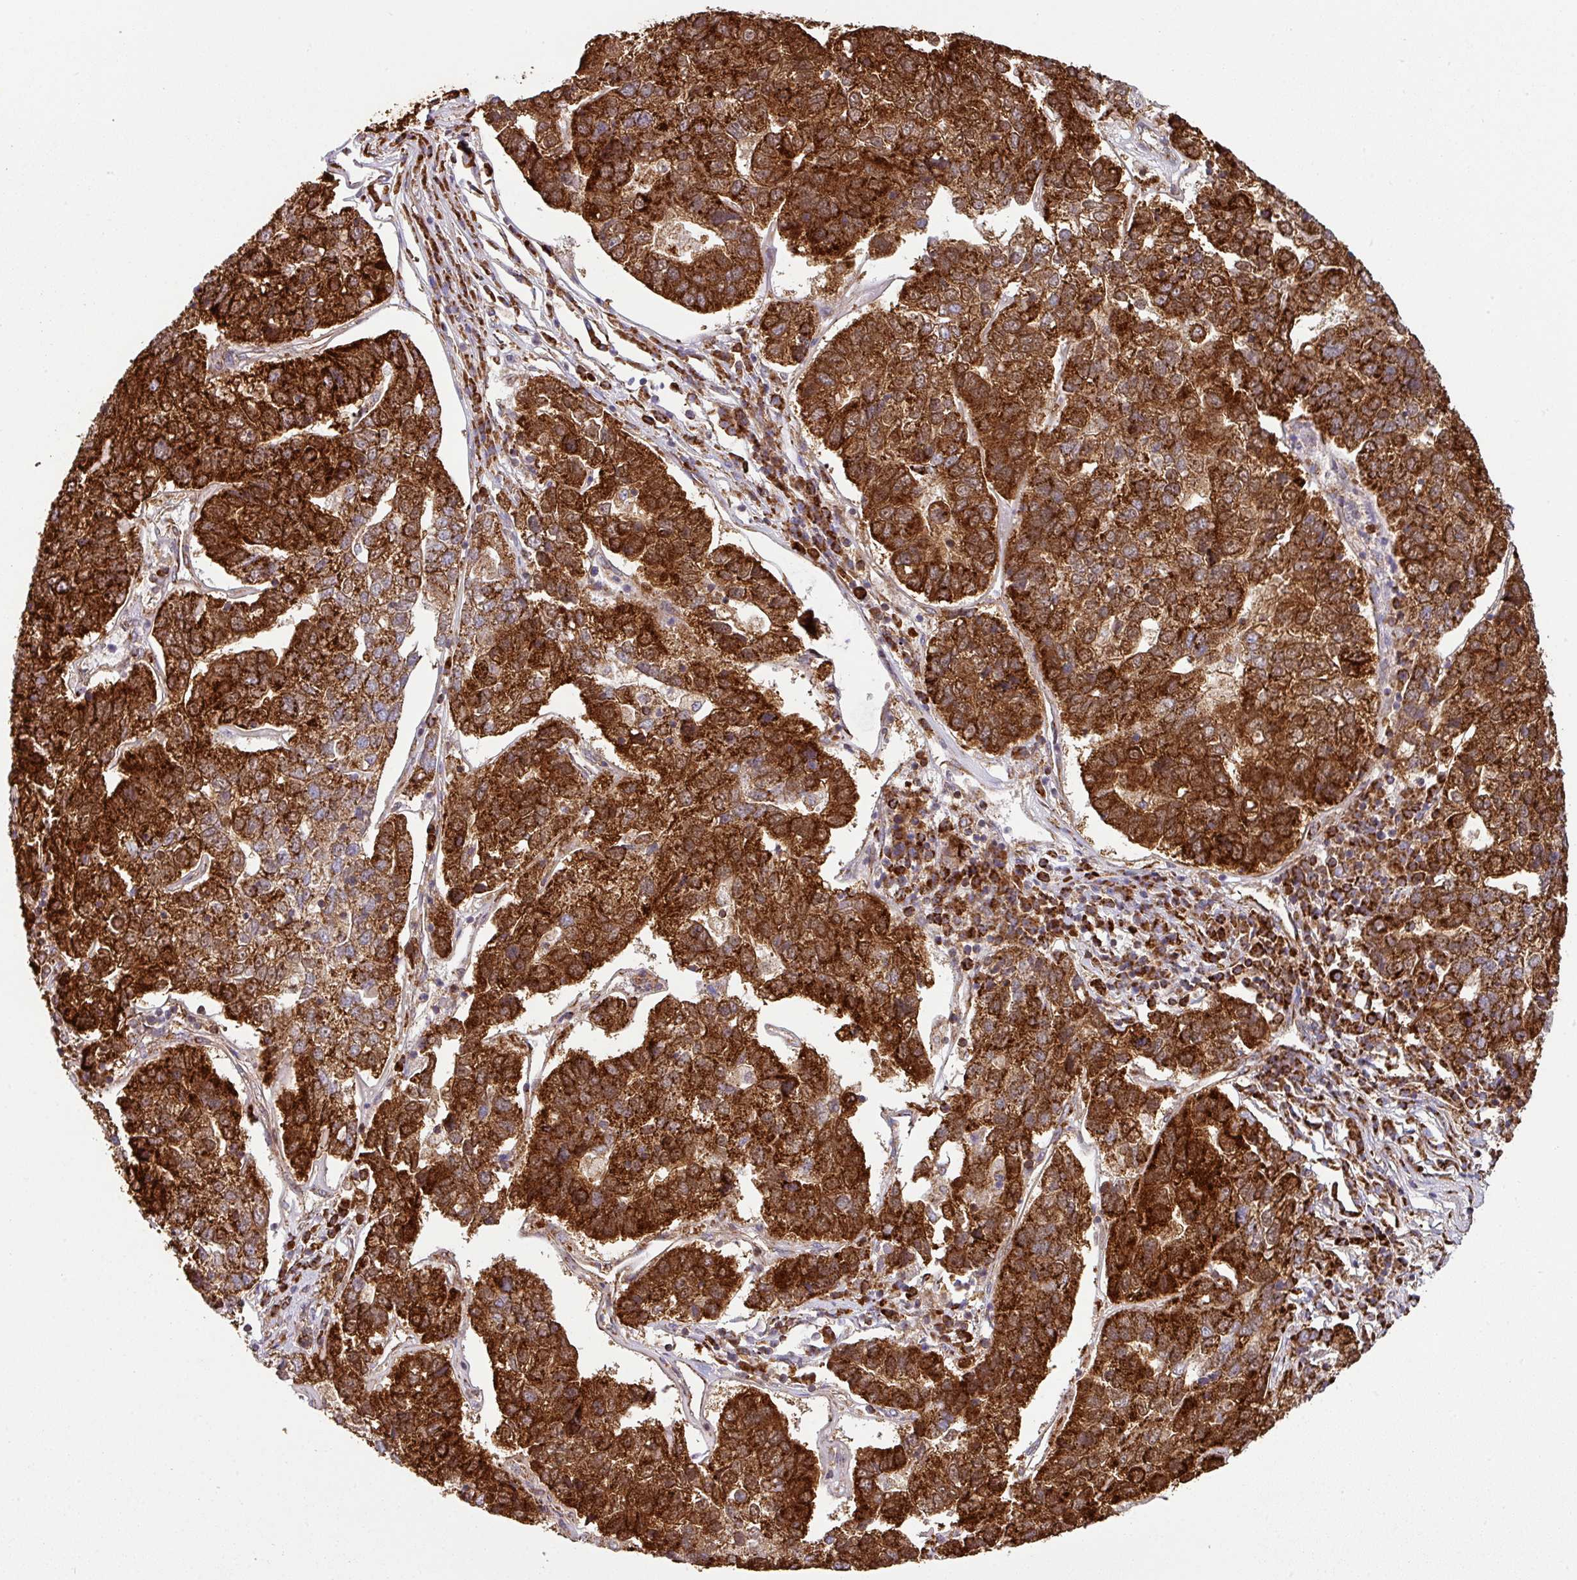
{"staining": {"intensity": "strong", "quantity": ">75%", "location": "cytoplasmic/membranous"}, "tissue": "pancreatic cancer", "cell_type": "Tumor cells", "image_type": "cancer", "snomed": [{"axis": "morphology", "description": "Adenocarcinoma, NOS"}, {"axis": "topography", "description": "Pancreas"}], "caption": "A high amount of strong cytoplasmic/membranous staining is identified in about >75% of tumor cells in adenocarcinoma (pancreatic) tissue. The staining was performed using DAB to visualize the protein expression in brown, while the nuclei were stained in blue with hematoxylin (Magnification: 20x).", "gene": "TRAP1", "patient": {"sex": "female", "age": 61}}